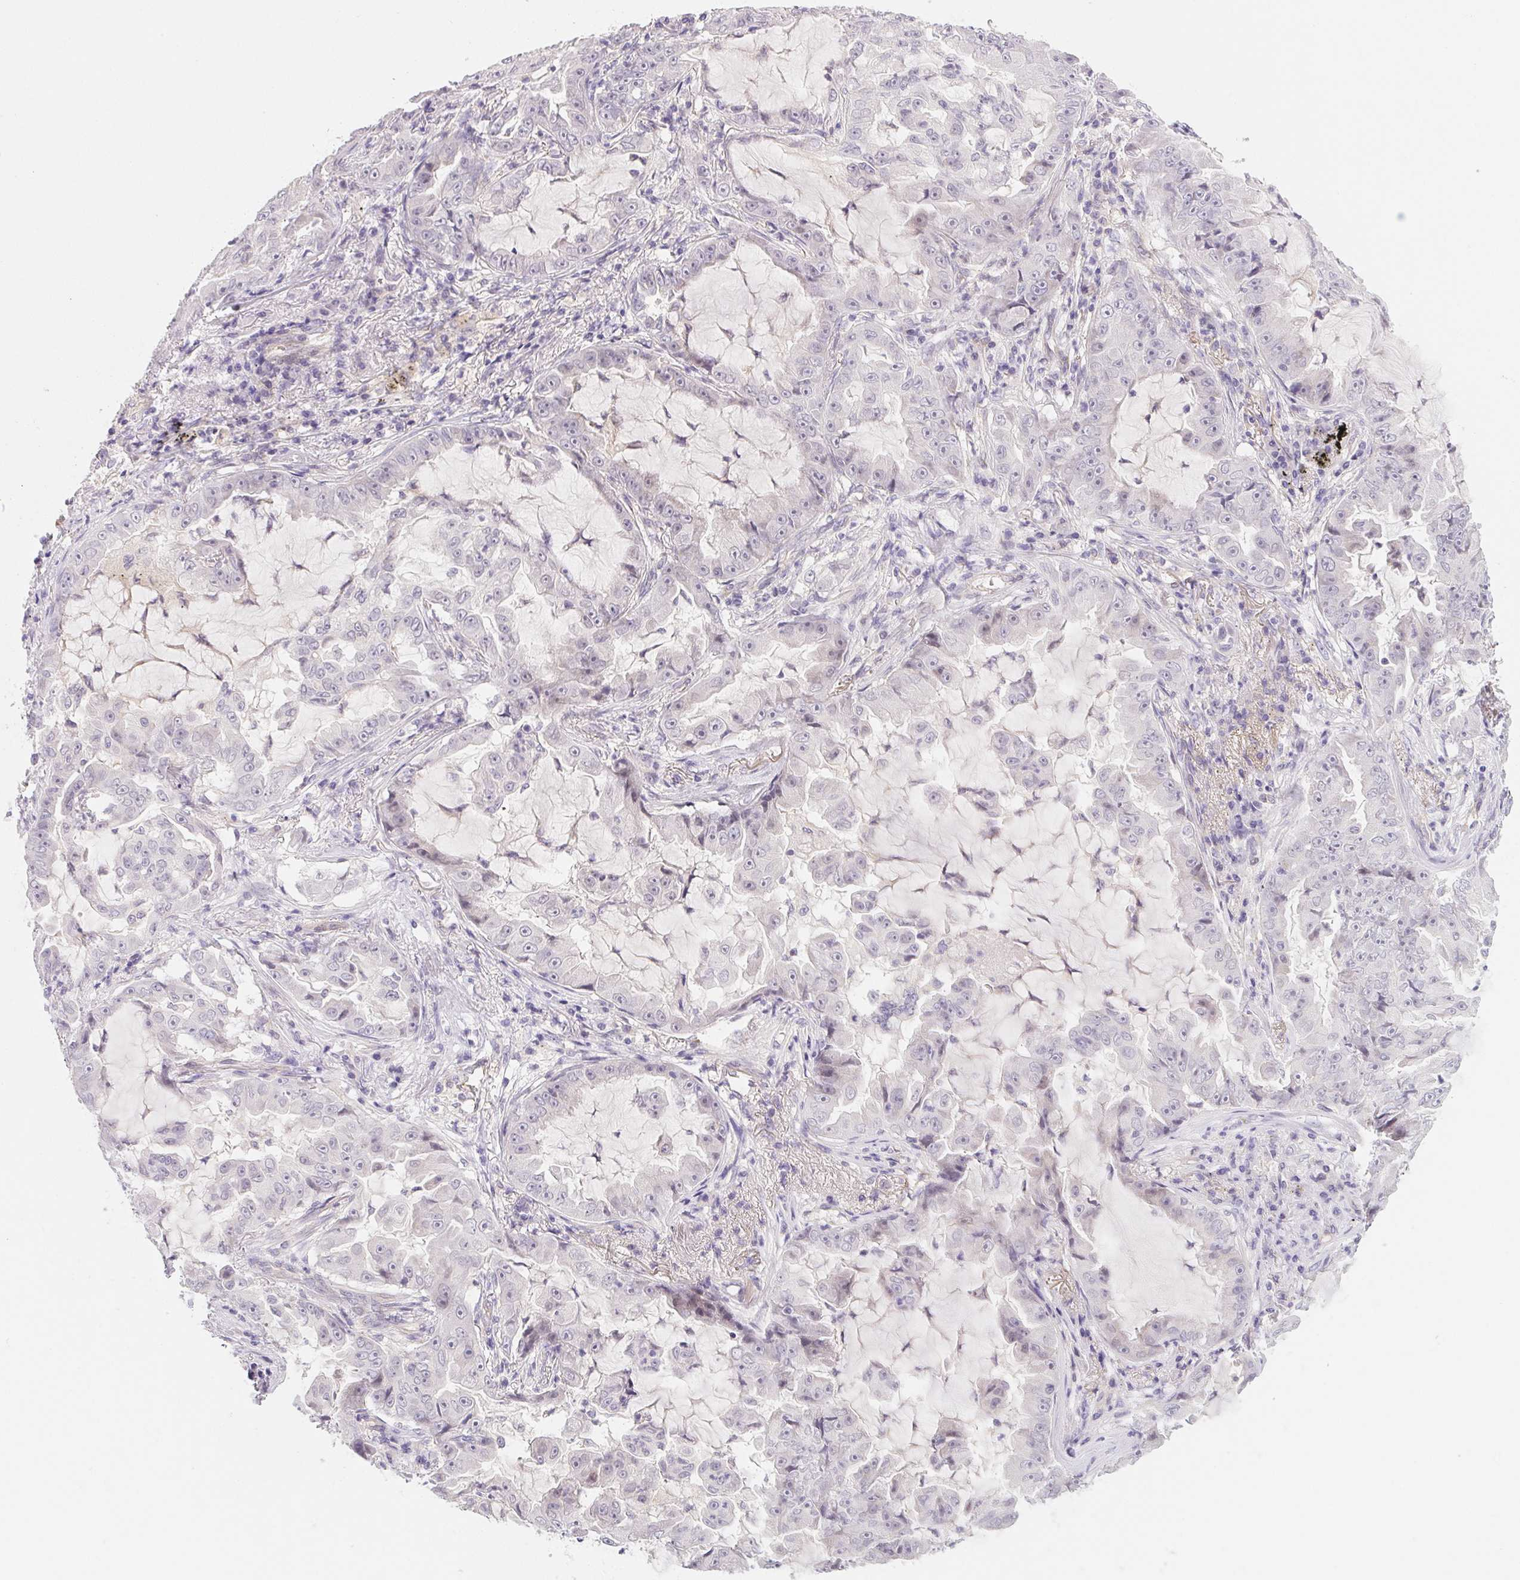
{"staining": {"intensity": "negative", "quantity": "none", "location": "none"}, "tissue": "lung cancer", "cell_type": "Tumor cells", "image_type": "cancer", "snomed": [{"axis": "morphology", "description": "Adenocarcinoma, NOS"}, {"axis": "topography", "description": "Lung"}], "caption": "Tumor cells are negative for protein expression in human adenocarcinoma (lung).", "gene": "CTNND2", "patient": {"sex": "female", "age": 52}}